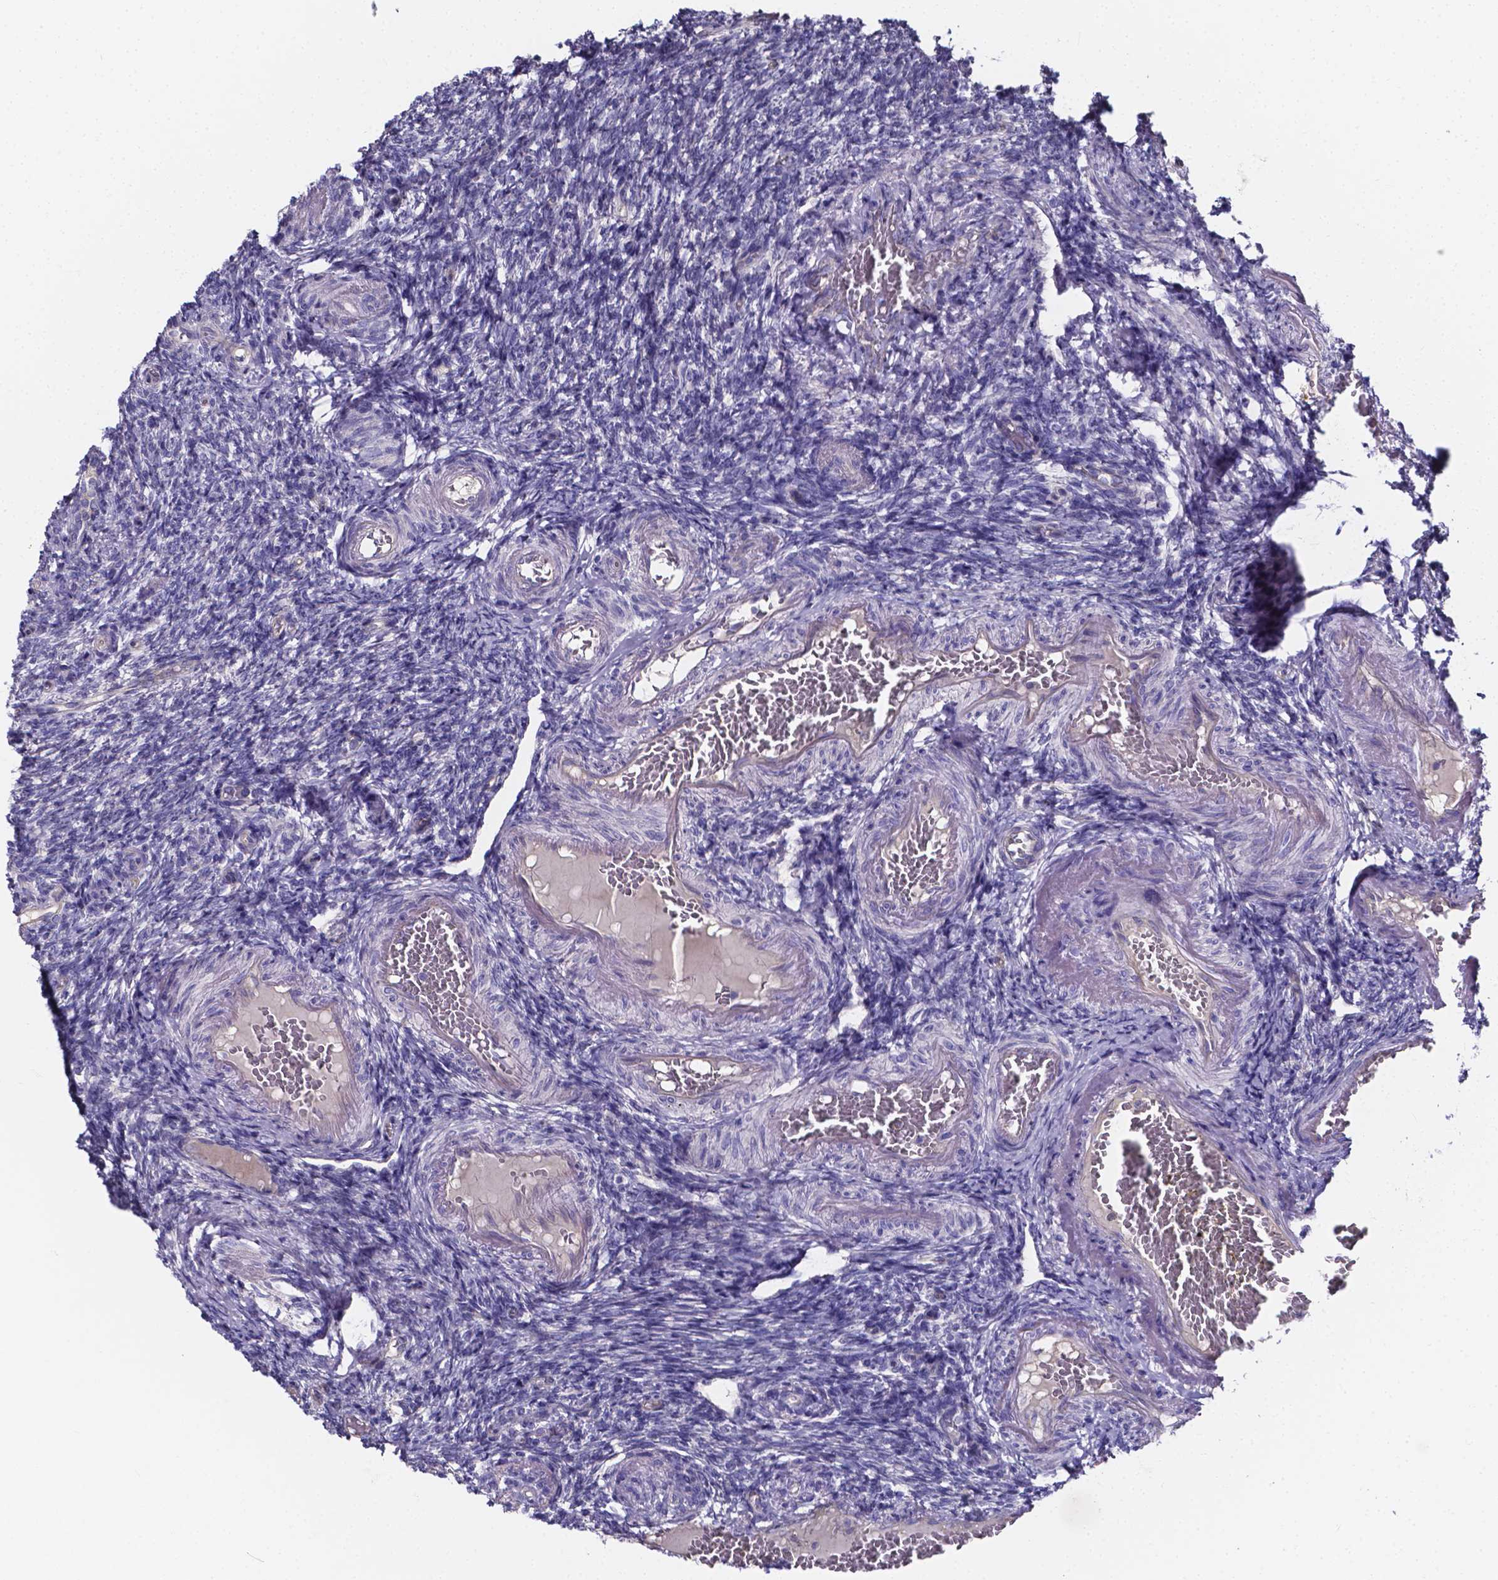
{"staining": {"intensity": "negative", "quantity": "none", "location": "none"}, "tissue": "ovary", "cell_type": "Follicle cells", "image_type": "normal", "snomed": [{"axis": "morphology", "description": "Normal tissue, NOS"}, {"axis": "topography", "description": "Ovary"}], "caption": "Micrograph shows no protein expression in follicle cells of benign ovary. (DAB immunohistochemistry (IHC) with hematoxylin counter stain).", "gene": "CACNG8", "patient": {"sex": "female", "age": 39}}